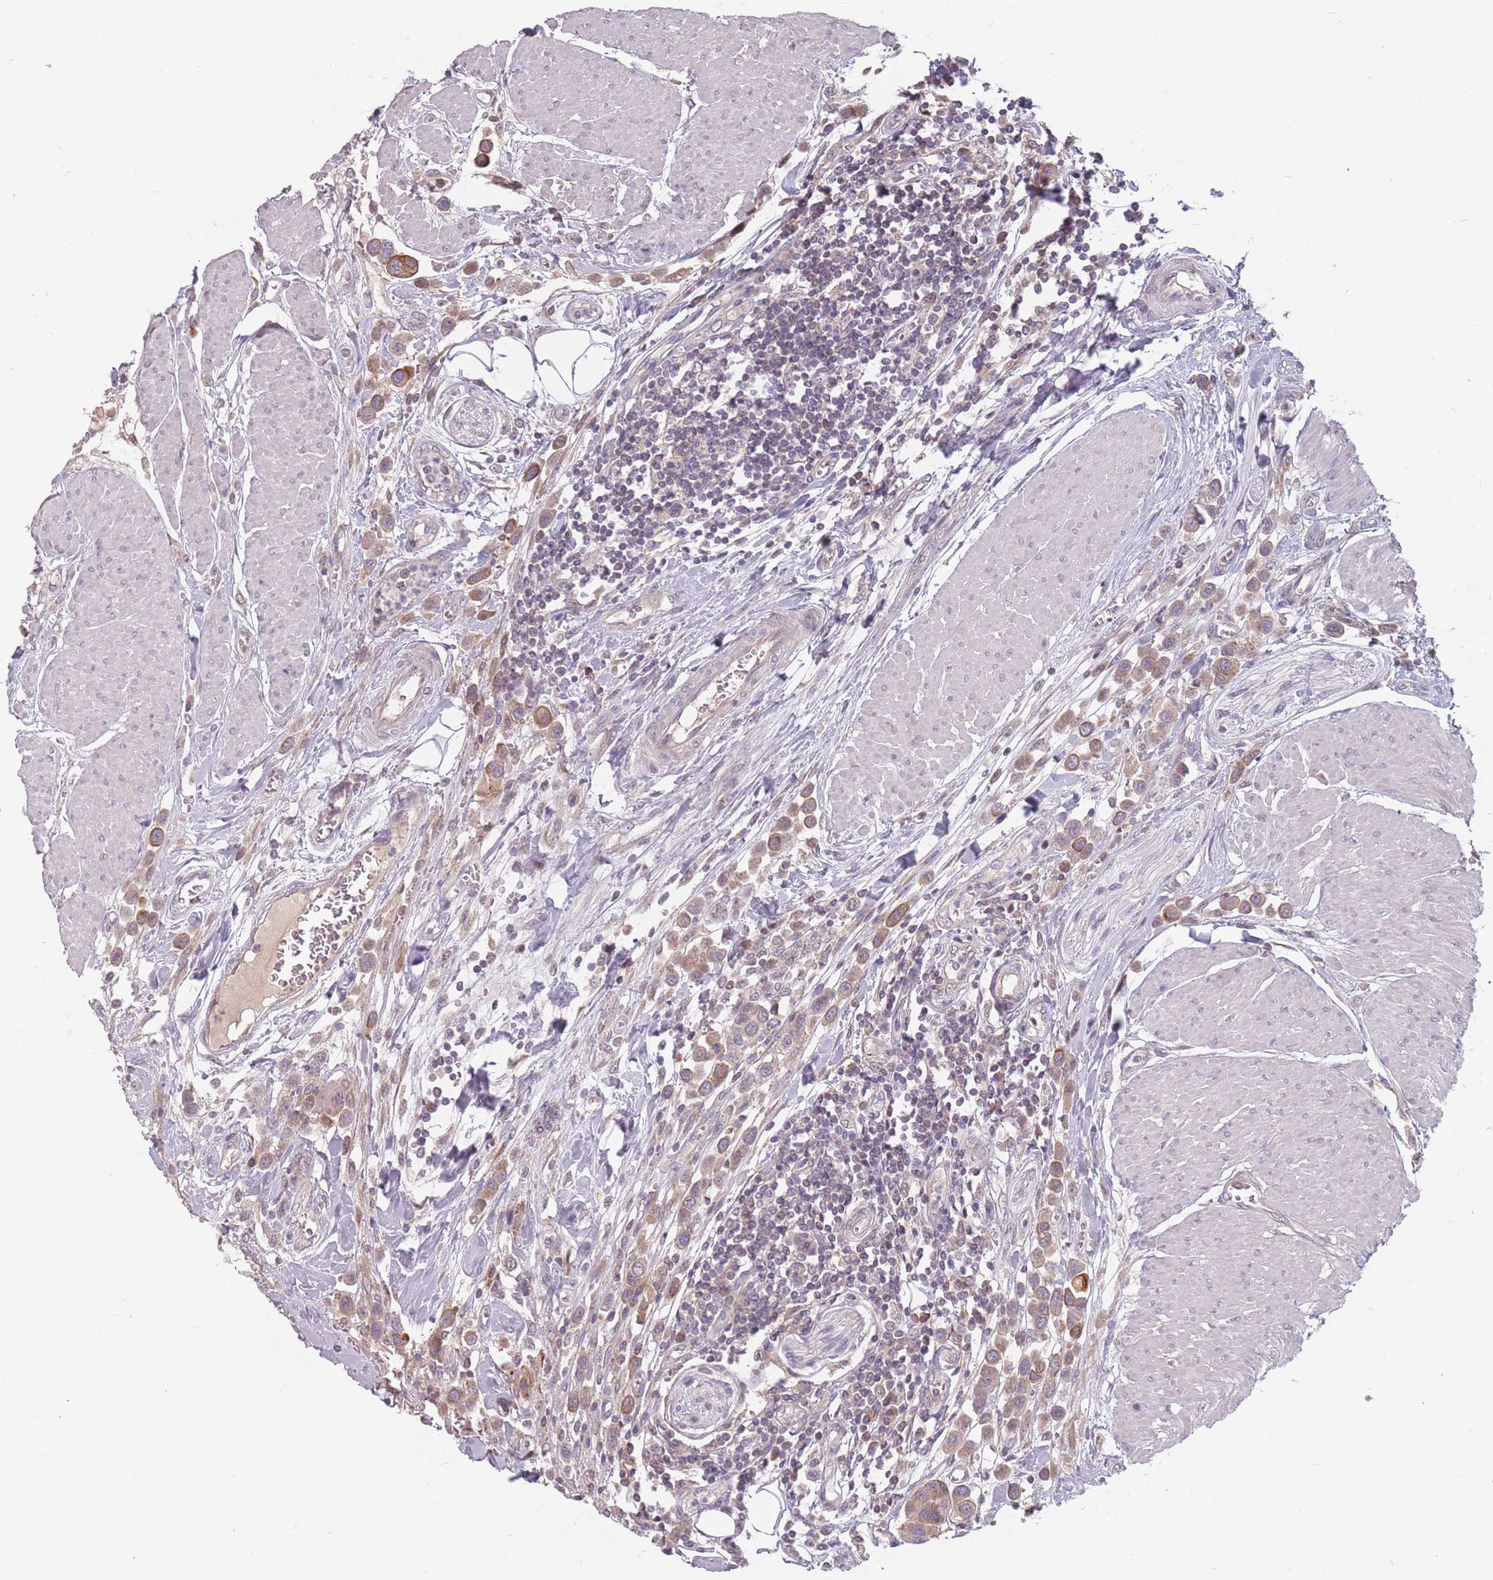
{"staining": {"intensity": "moderate", "quantity": ">75%", "location": "cytoplasmic/membranous"}, "tissue": "urothelial cancer", "cell_type": "Tumor cells", "image_type": "cancer", "snomed": [{"axis": "morphology", "description": "Urothelial carcinoma, High grade"}, {"axis": "topography", "description": "Urinary bladder"}], "caption": "About >75% of tumor cells in urothelial carcinoma (high-grade) demonstrate moderate cytoplasmic/membranous protein positivity as visualized by brown immunohistochemical staining.", "gene": "ADAL", "patient": {"sex": "male", "age": 50}}